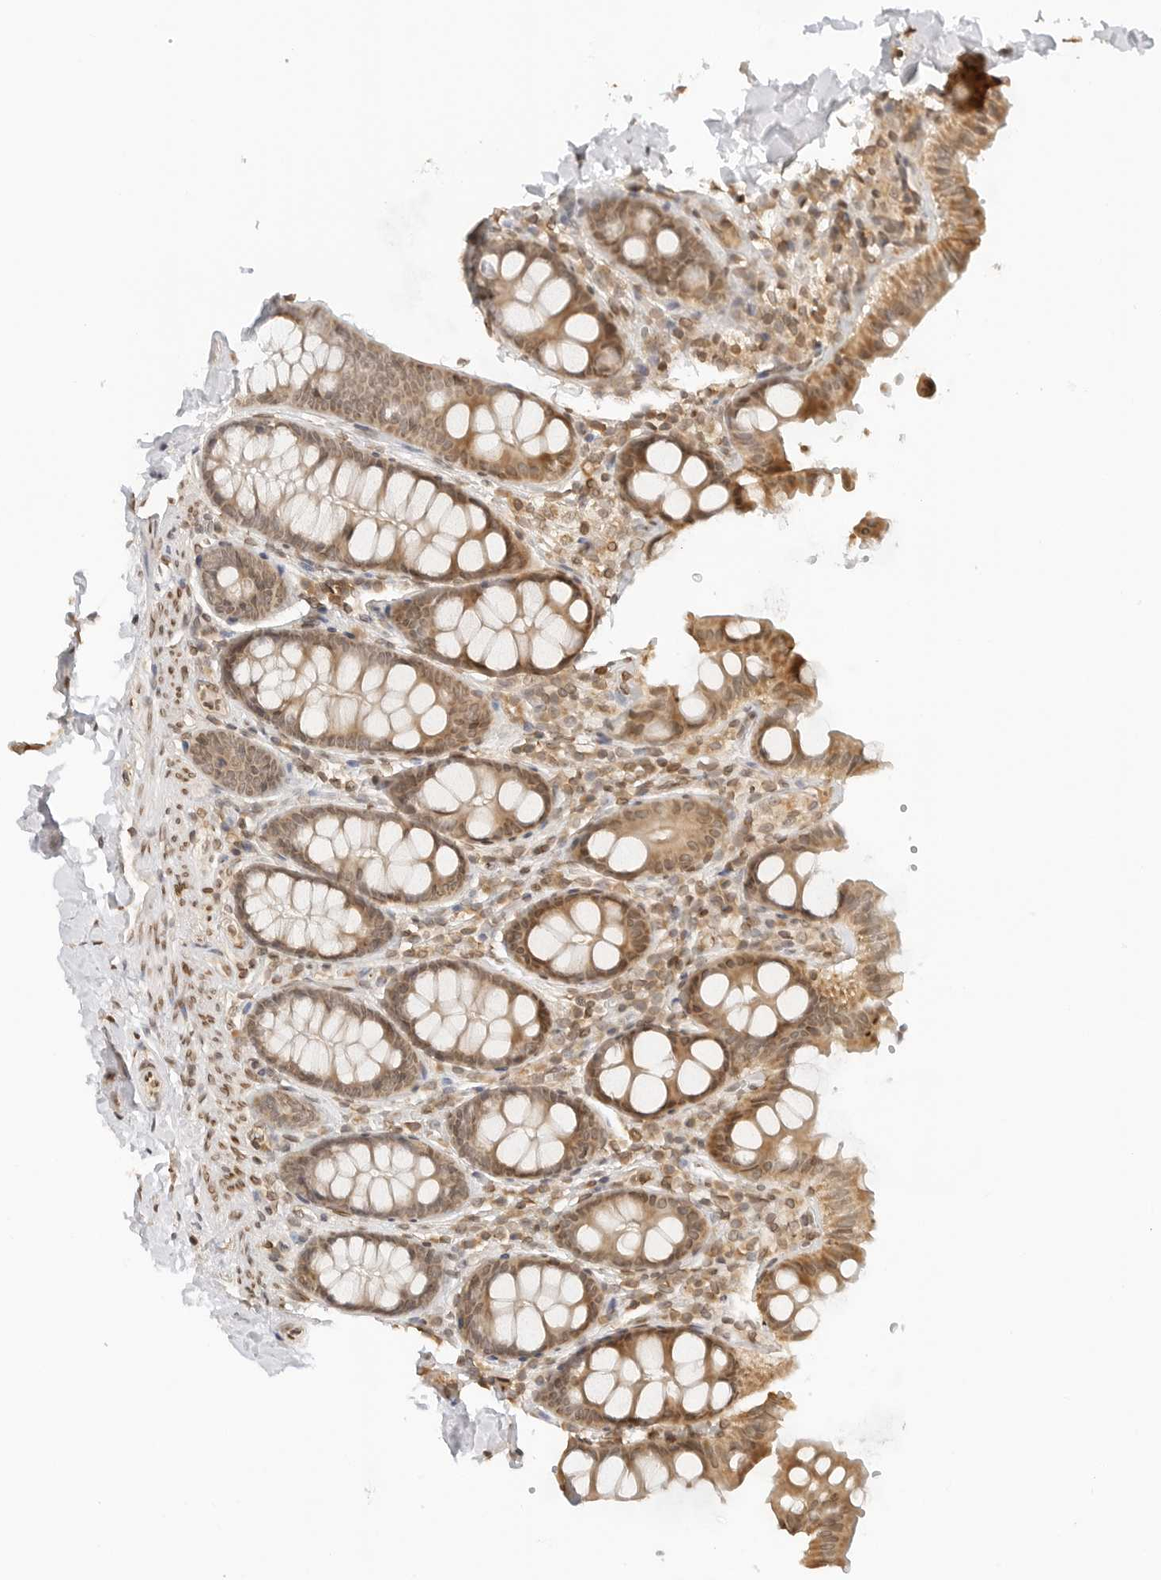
{"staining": {"intensity": "moderate", "quantity": ">75%", "location": "cytoplasmic/membranous"}, "tissue": "colon", "cell_type": "Endothelial cells", "image_type": "normal", "snomed": [{"axis": "morphology", "description": "Normal tissue, NOS"}, {"axis": "topography", "description": "Colon"}, {"axis": "topography", "description": "Peripheral nerve tissue"}], "caption": "Protein expression analysis of normal human colon reveals moderate cytoplasmic/membranous expression in about >75% of endothelial cells. (brown staining indicates protein expression, while blue staining denotes nuclei).", "gene": "POLH", "patient": {"sex": "female", "age": 61}}